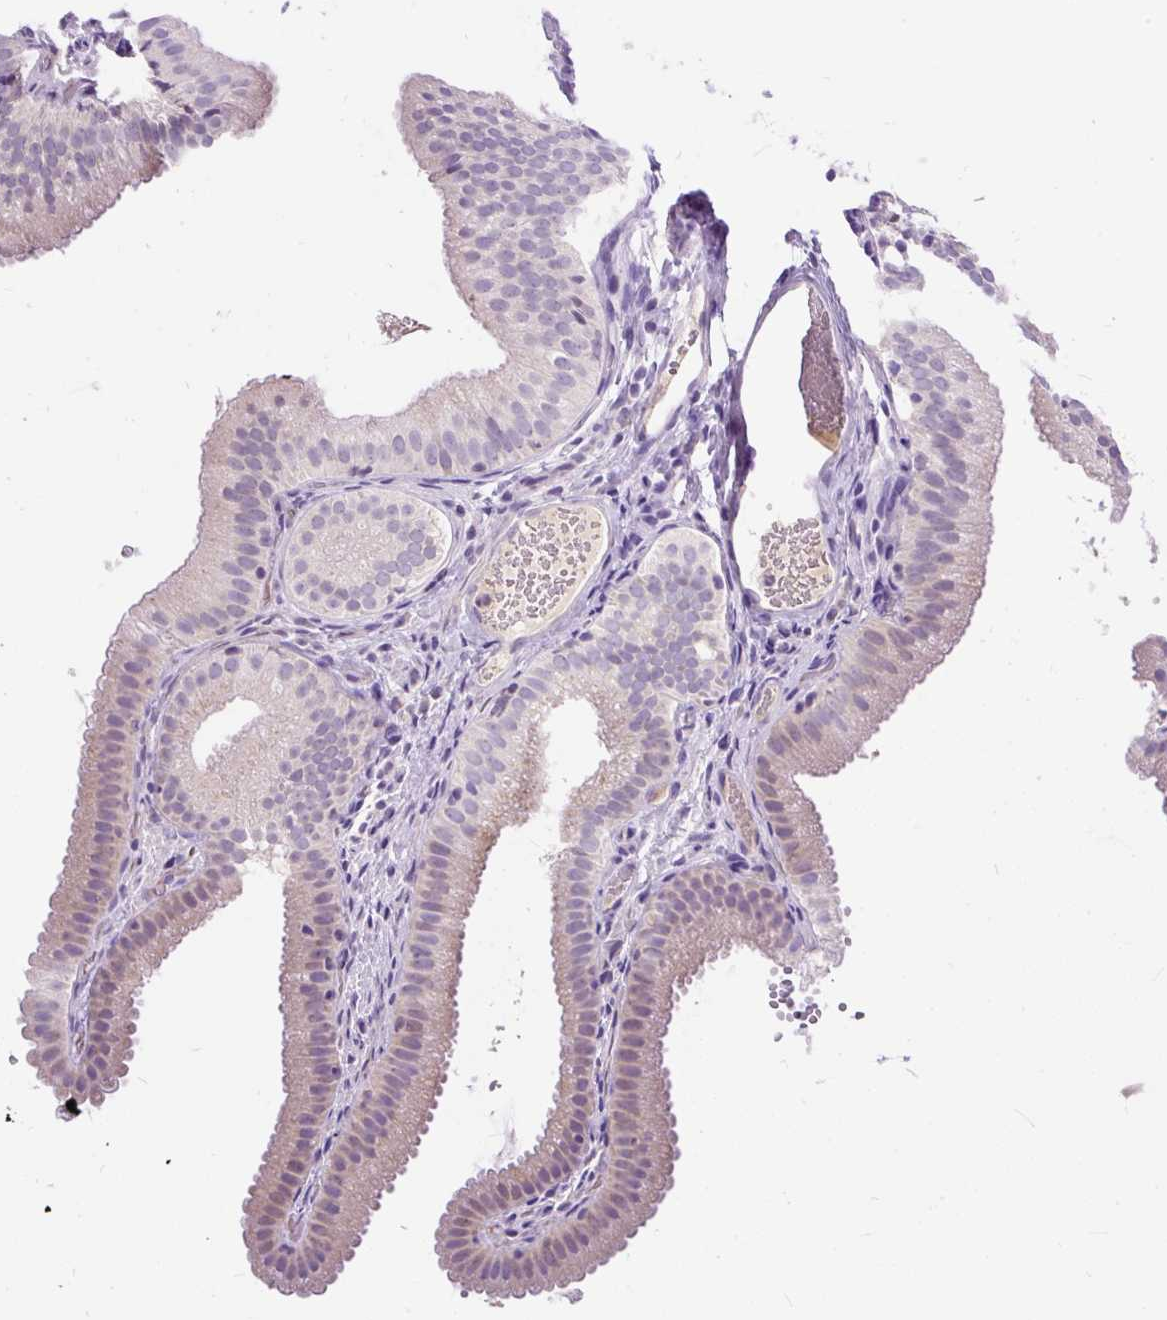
{"staining": {"intensity": "negative", "quantity": "none", "location": "none"}, "tissue": "gallbladder", "cell_type": "Glandular cells", "image_type": "normal", "snomed": [{"axis": "morphology", "description": "Normal tissue, NOS"}, {"axis": "topography", "description": "Gallbladder"}], "caption": "Gallbladder stained for a protein using immunohistochemistry (IHC) shows no positivity glandular cells.", "gene": "KRTAP20", "patient": {"sex": "female", "age": 30}}